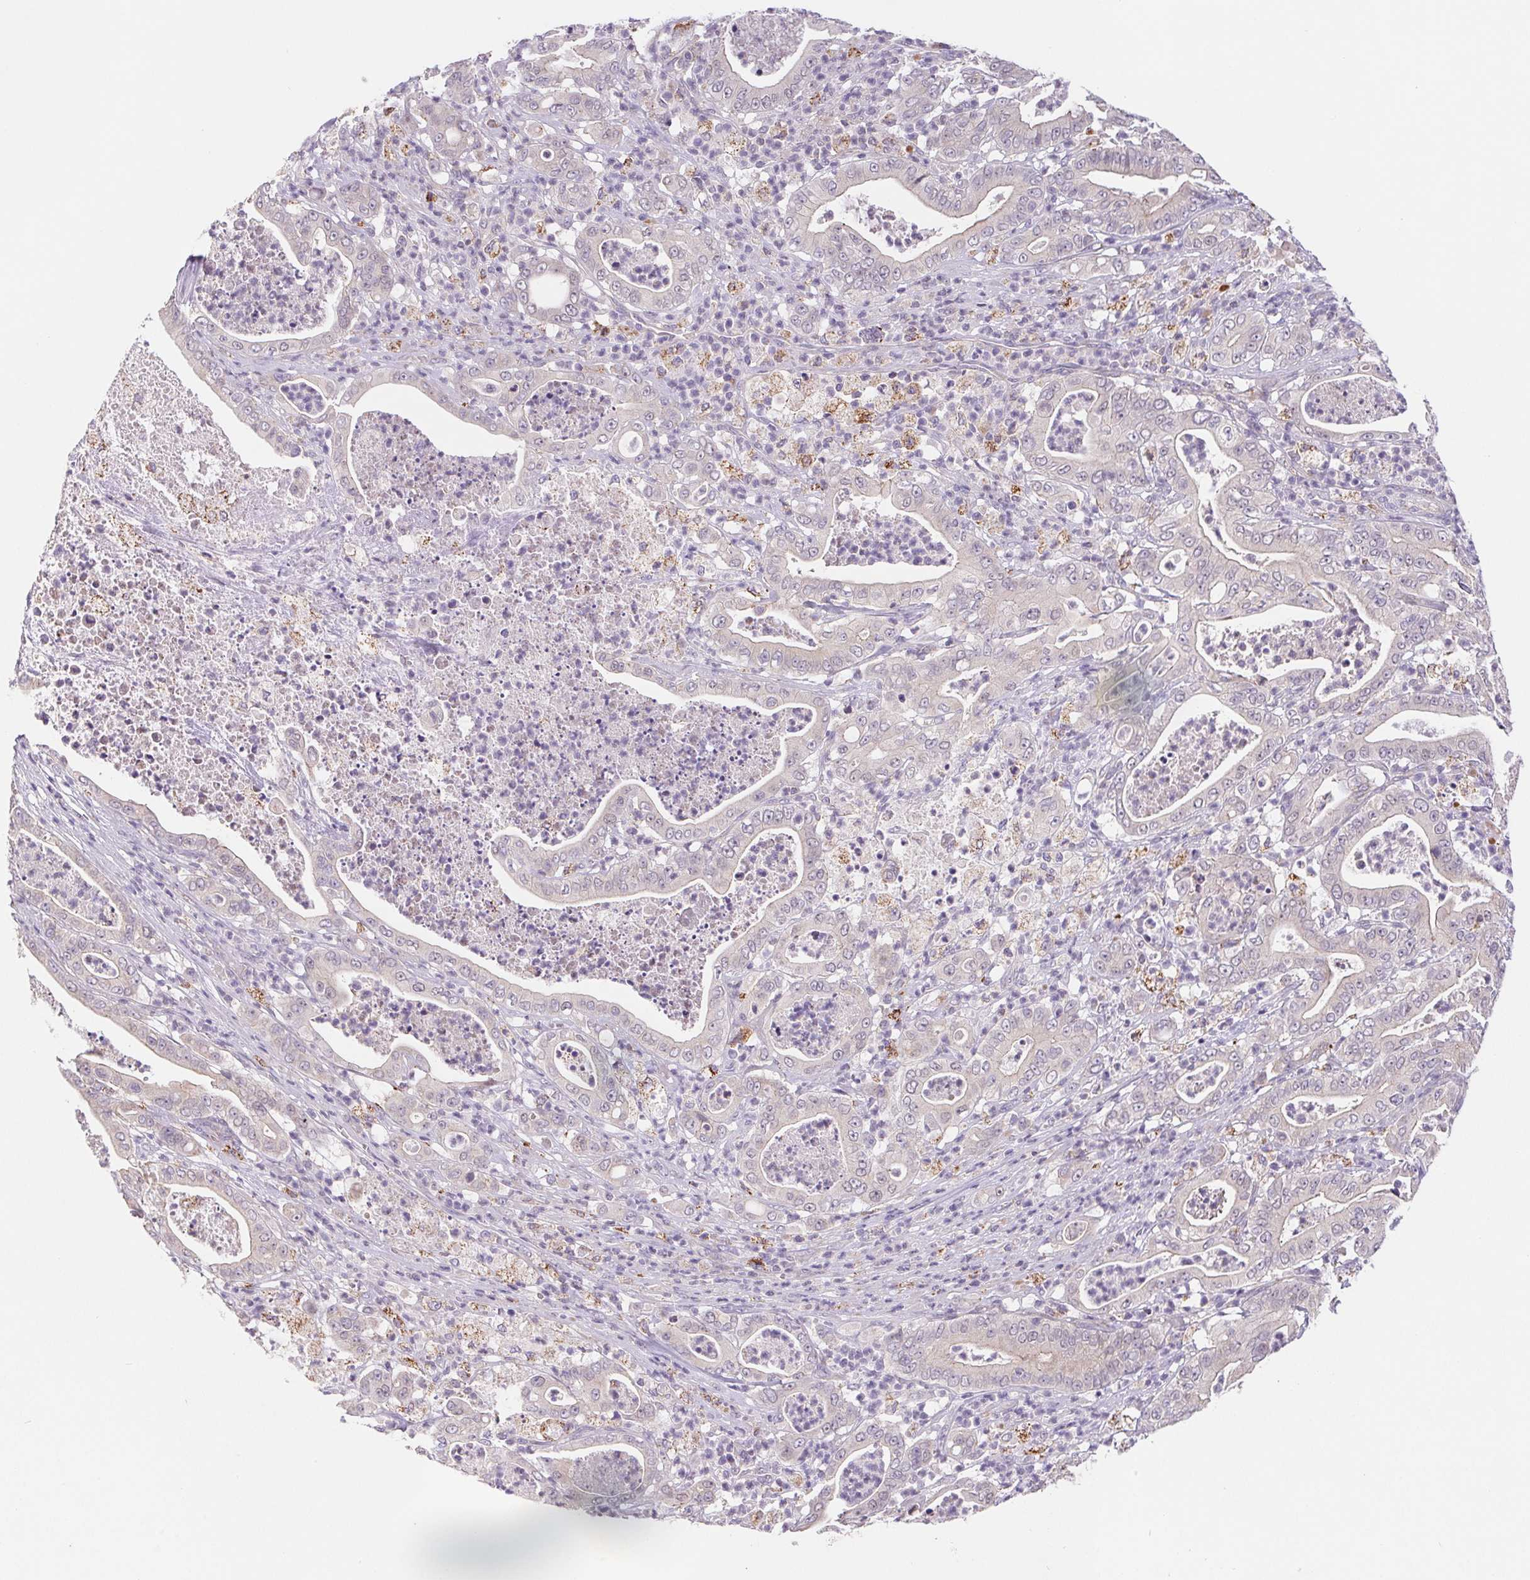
{"staining": {"intensity": "negative", "quantity": "none", "location": "none"}, "tissue": "pancreatic cancer", "cell_type": "Tumor cells", "image_type": "cancer", "snomed": [{"axis": "morphology", "description": "Adenocarcinoma, NOS"}, {"axis": "topography", "description": "Pancreas"}], "caption": "Immunohistochemistry (IHC) image of neoplastic tissue: human pancreatic cancer (adenocarcinoma) stained with DAB demonstrates no significant protein staining in tumor cells. Brightfield microscopy of immunohistochemistry stained with DAB (3,3'-diaminobenzidine) (brown) and hematoxylin (blue), captured at high magnification.", "gene": "EMC6", "patient": {"sex": "male", "age": 71}}